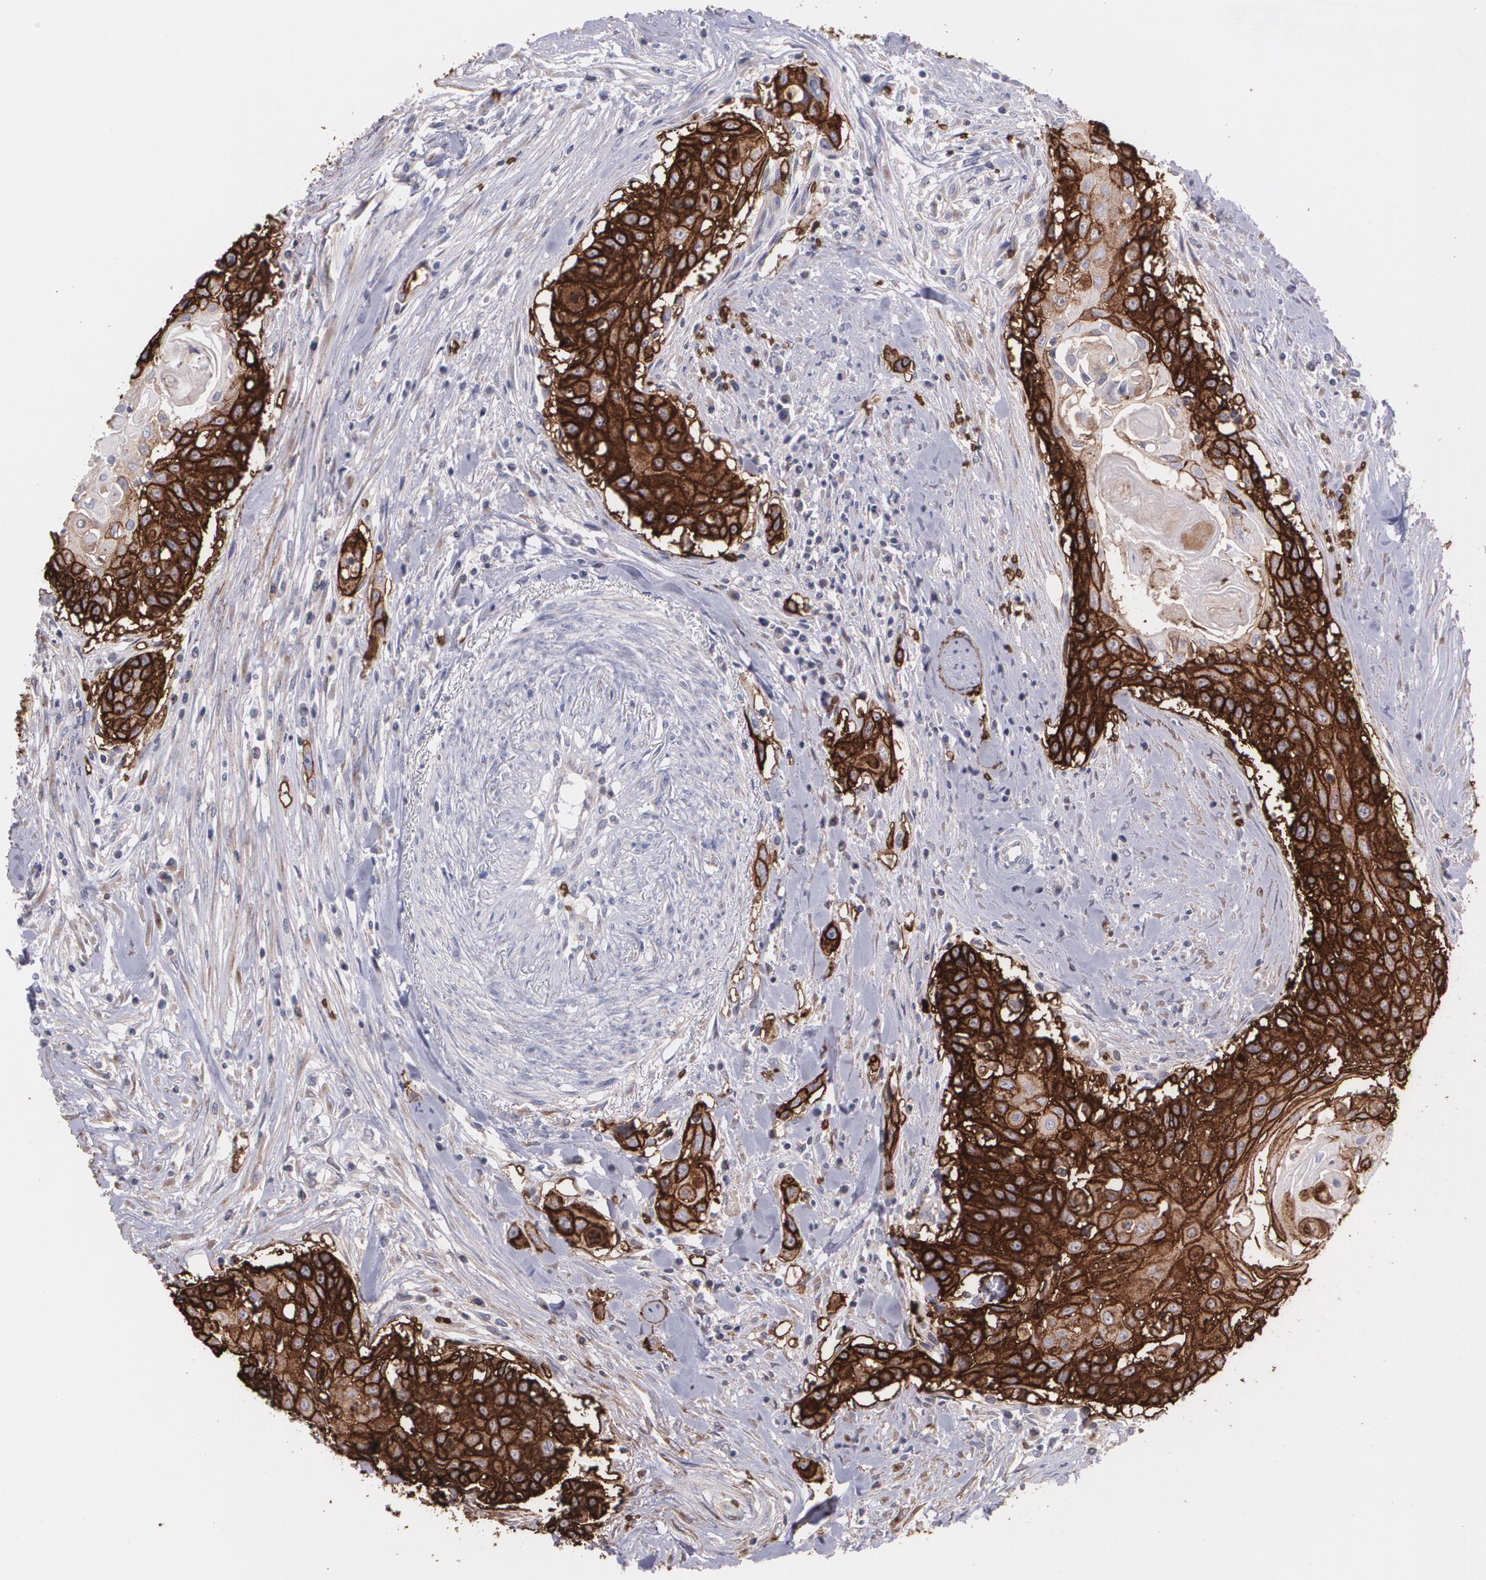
{"staining": {"intensity": "strong", "quantity": ">75%", "location": "cytoplasmic/membranous"}, "tissue": "head and neck cancer", "cell_type": "Tumor cells", "image_type": "cancer", "snomed": [{"axis": "morphology", "description": "Squamous cell carcinoma, NOS"}, {"axis": "morphology", "description": "Squamous cell carcinoma, metastatic, NOS"}, {"axis": "topography", "description": "Lymph node"}, {"axis": "topography", "description": "Salivary gland"}, {"axis": "topography", "description": "Head-Neck"}], "caption": "Immunohistochemistry image of human metastatic squamous cell carcinoma (head and neck) stained for a protein (brown), which reveals high levels of strong cytoplasmic/membranous positivity in approximately >75% of tumor cells.", "gene": "SLC2A1", "patient": {"sex": "female", "age": 74}}